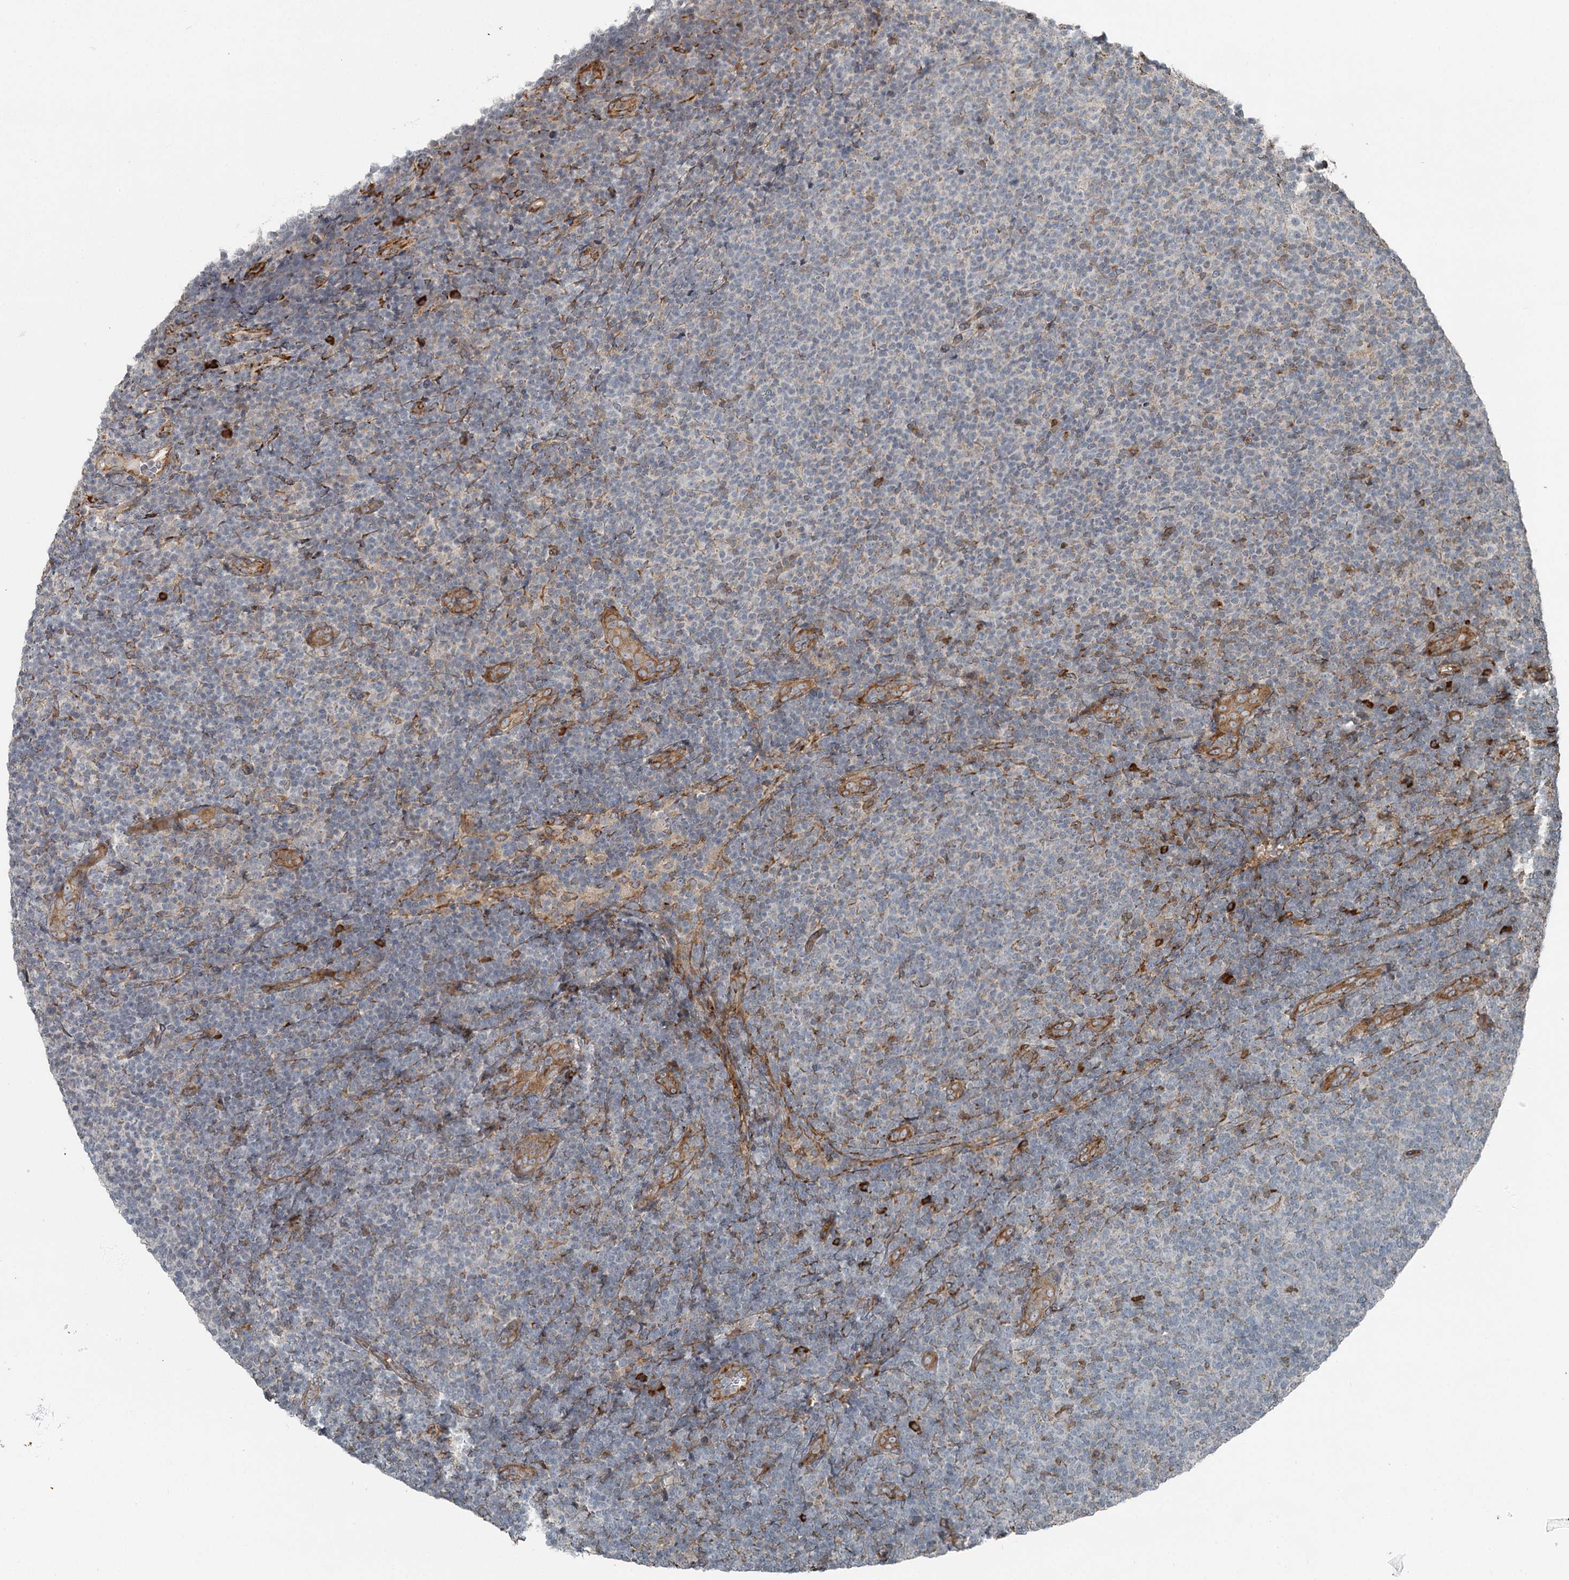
{"staining": {"intensity": "weak", "quantity": "<25%", "location": "cytoplasmic/membranous"}, "tissue": "lymphoma", "cell_type": "Tumor cells", "image_type": "cancer", "snomed": [{"axis": "morphology", "description": "Malignant lymphoma, non-Hodgkin's type, Low grade"}, {"axis": "topography", "description": "Lymph node"}], "caption": "The immunohistochemistry (IHC) image has no significant staining in tumor cells of low-grade malignant lymphoma, non-Hodgkin's type tissue. Brightfield microscopy of IHC stained with DAB (3,3'-diaminobenzidine) (brown) and hematoxylin (blue), captured at high magnification.", "gene": "RASSF8", "patient": {"sex": "male", "age": 66}}